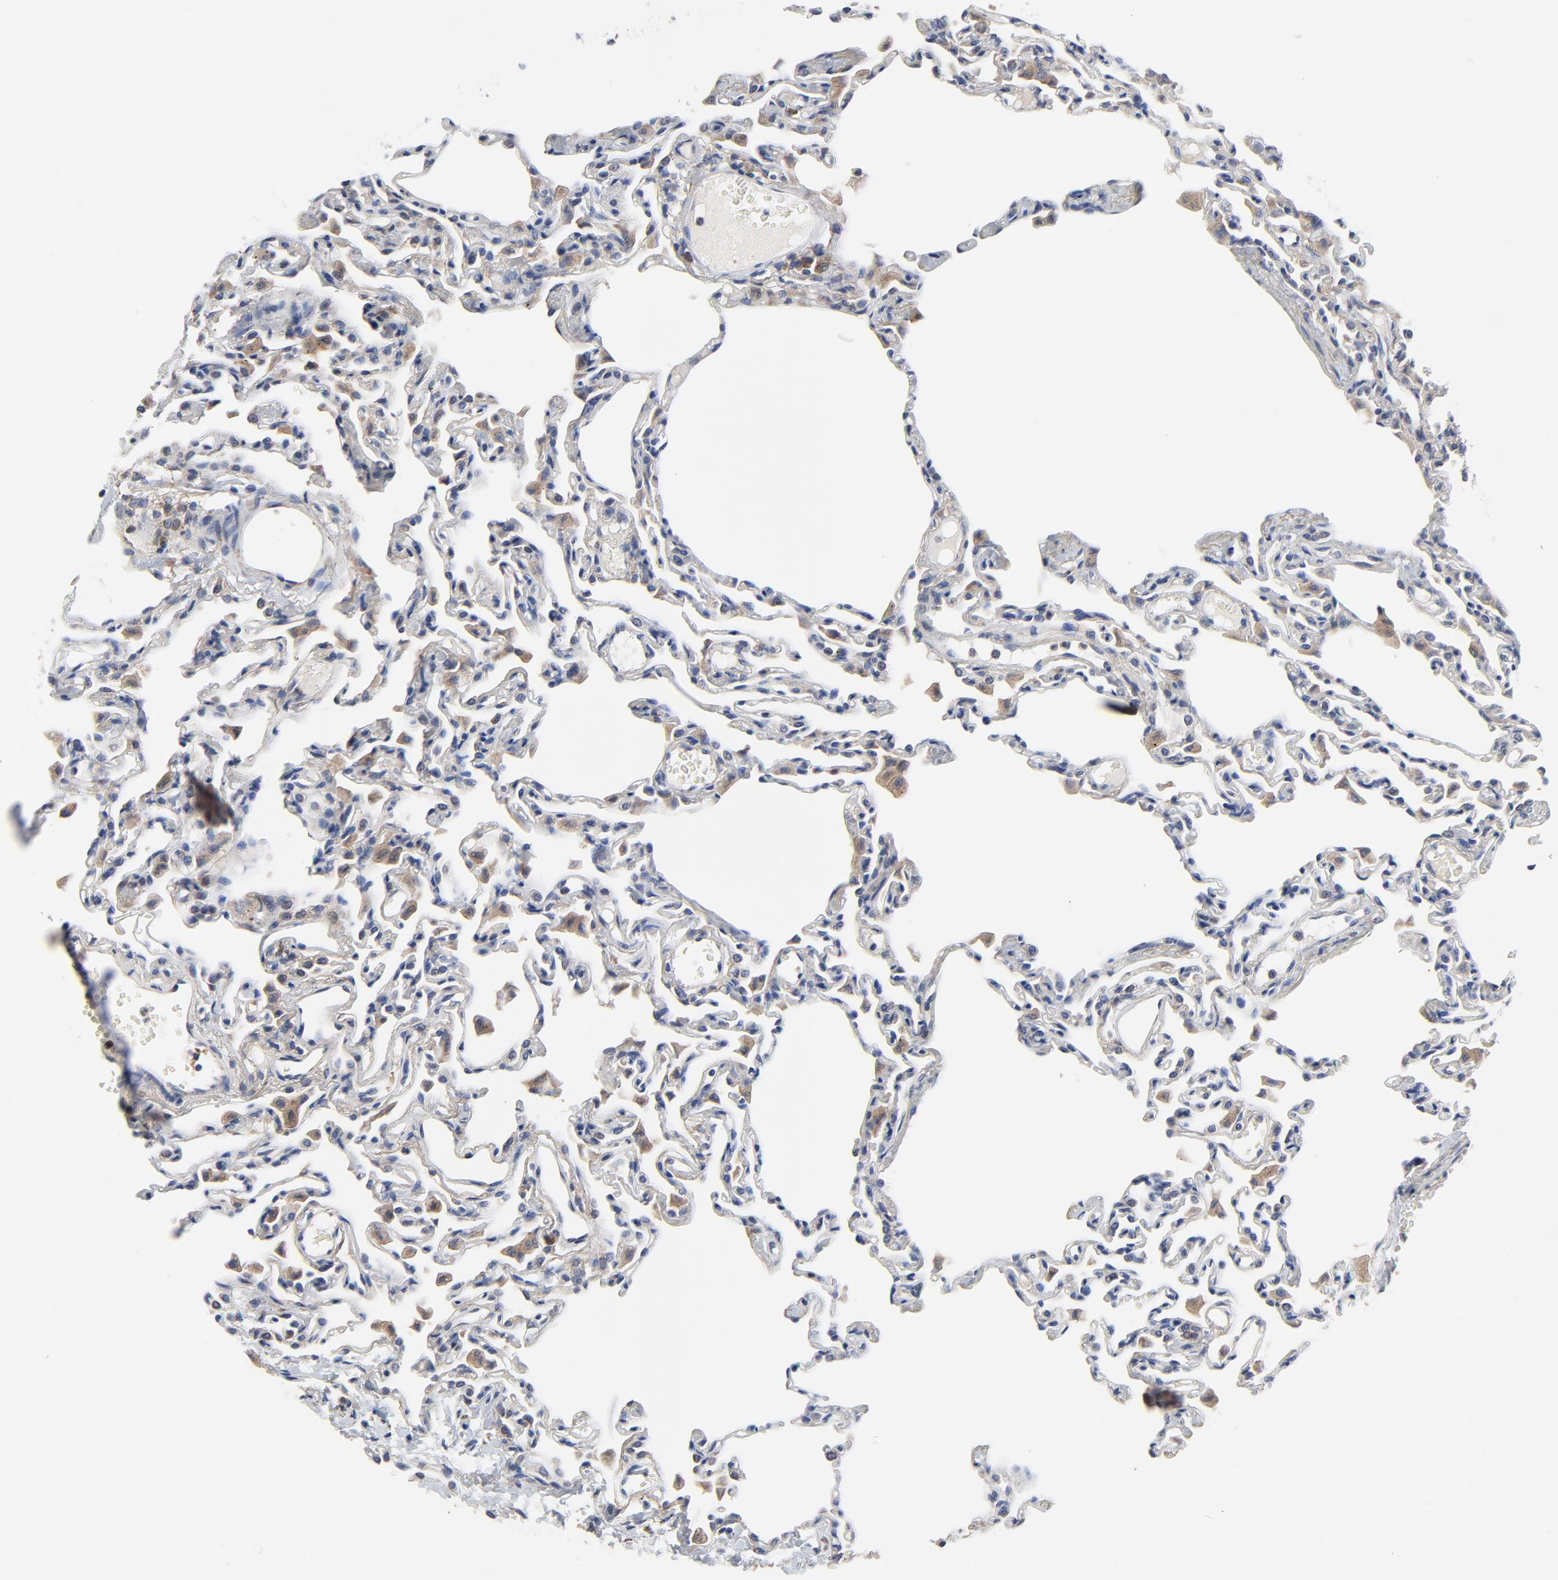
{"staining": {"intensity": "weak", "quantity": "25%-75%", "location": "cytoplasmic/membranous"}, "tissue": "lung", "cell_type": "Alveolar cells", "image_type": "normal", "snomed": [{"axis": "morphology", "description": "Normal tissue, NOS"}, {"axis": "topography", "description": "Lung"}], "caption": "Brown immunohistochemical staining in normal lung demonstrates weak cytoplasmic/membranous expression in approximately 25%-75% of alveolar cells.", "gene": "VAV2", "patient": {"sex": "female", "age": 49}}